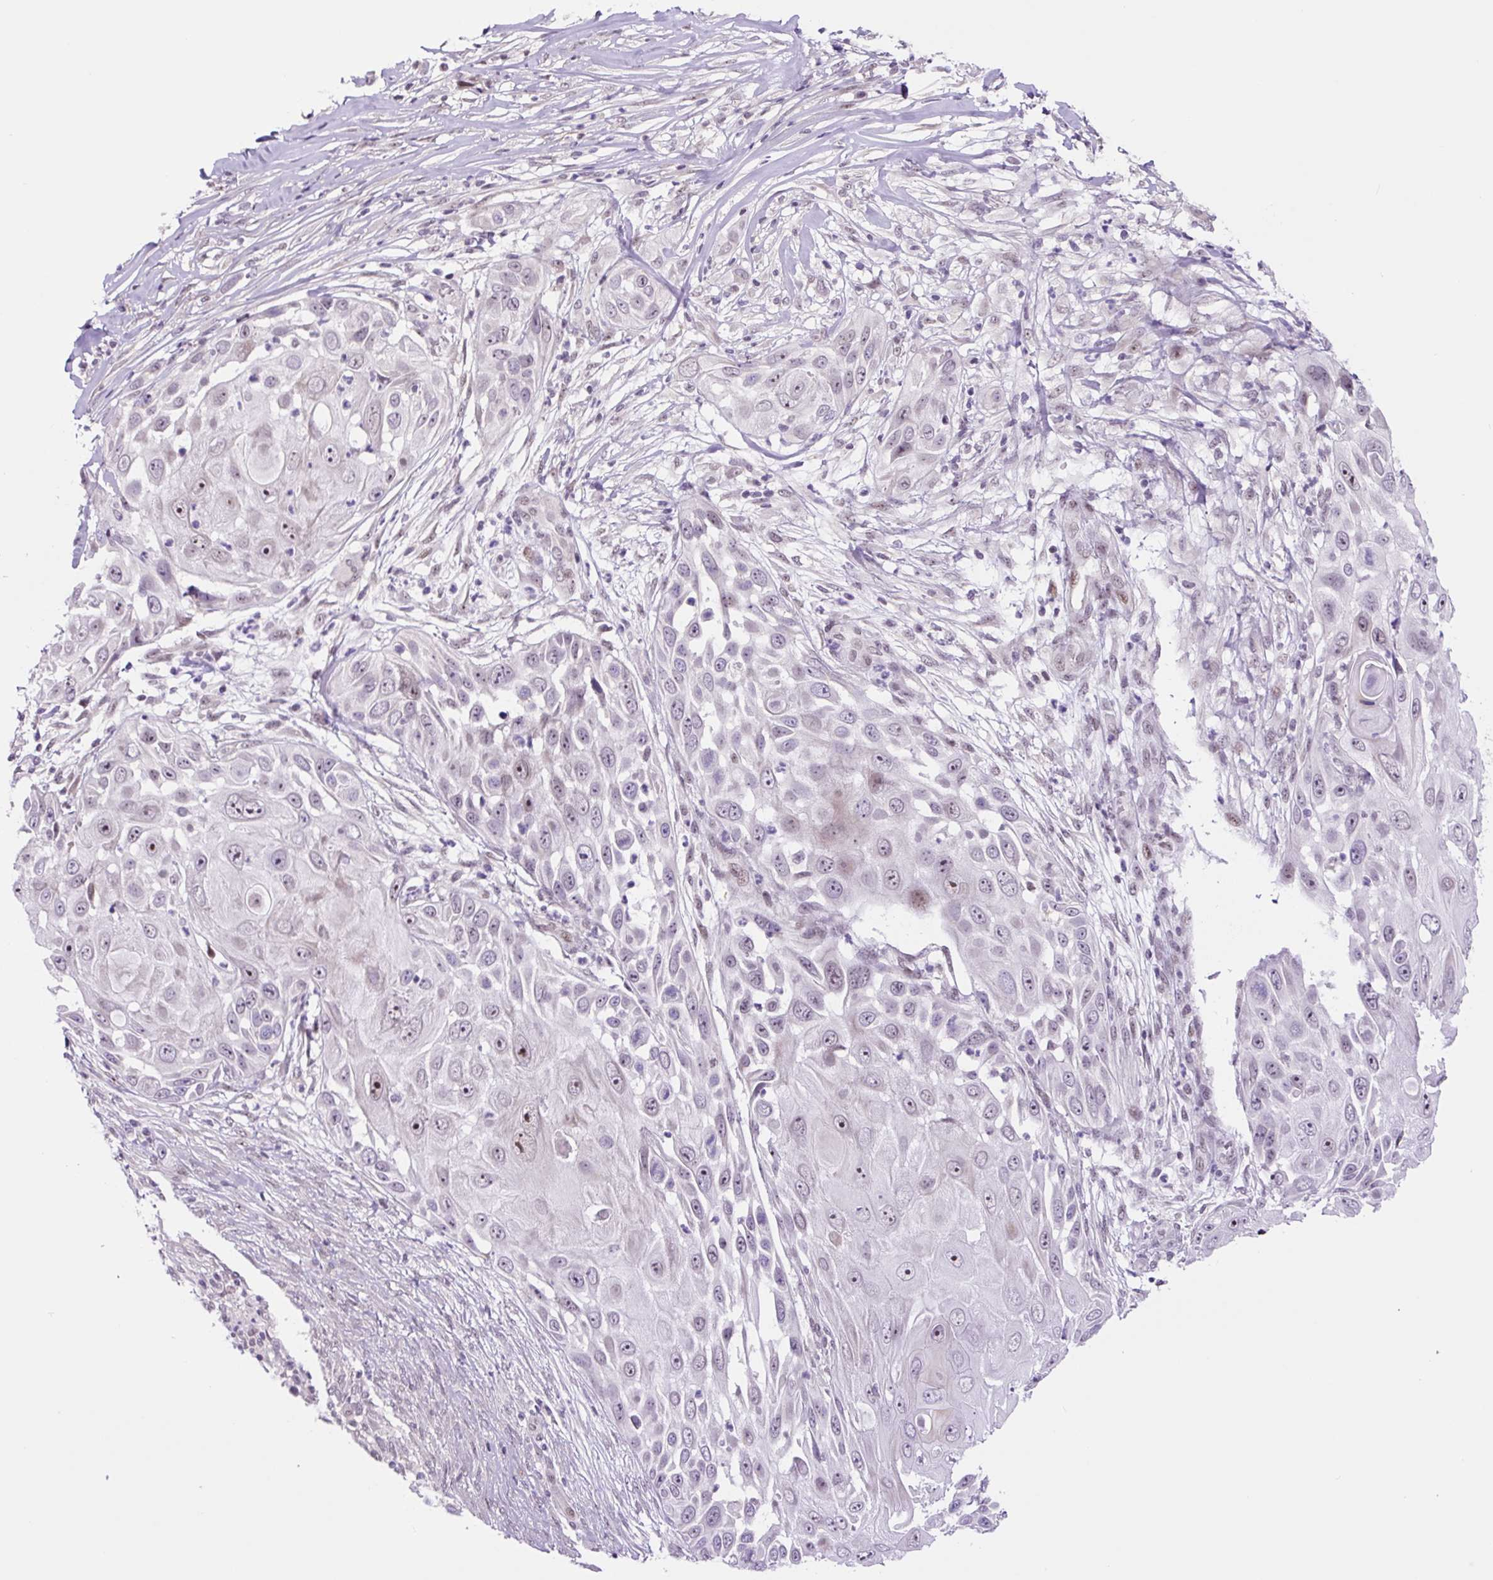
{"staining": {"intensity": "moderate", "quantity": "<25%", "location": "nuclear"}, "tissue": "skin cancer", "cell_type": "Tumor cells", "image_type": "cancer", "snomed": [{"axis": "morphology", "description": "Squamous cell carcinoma, NOS"}, {"axis": "topography", "description": "Skin"}], "caption": "This image reveals immunohistochemistry staining of skin cancer (squamous cell carcinoma), with low moderate nuclear staining in about <25% of tumor cells.", "gene": "TAF1A", "patient": {"sex": "female", "age": 44}}